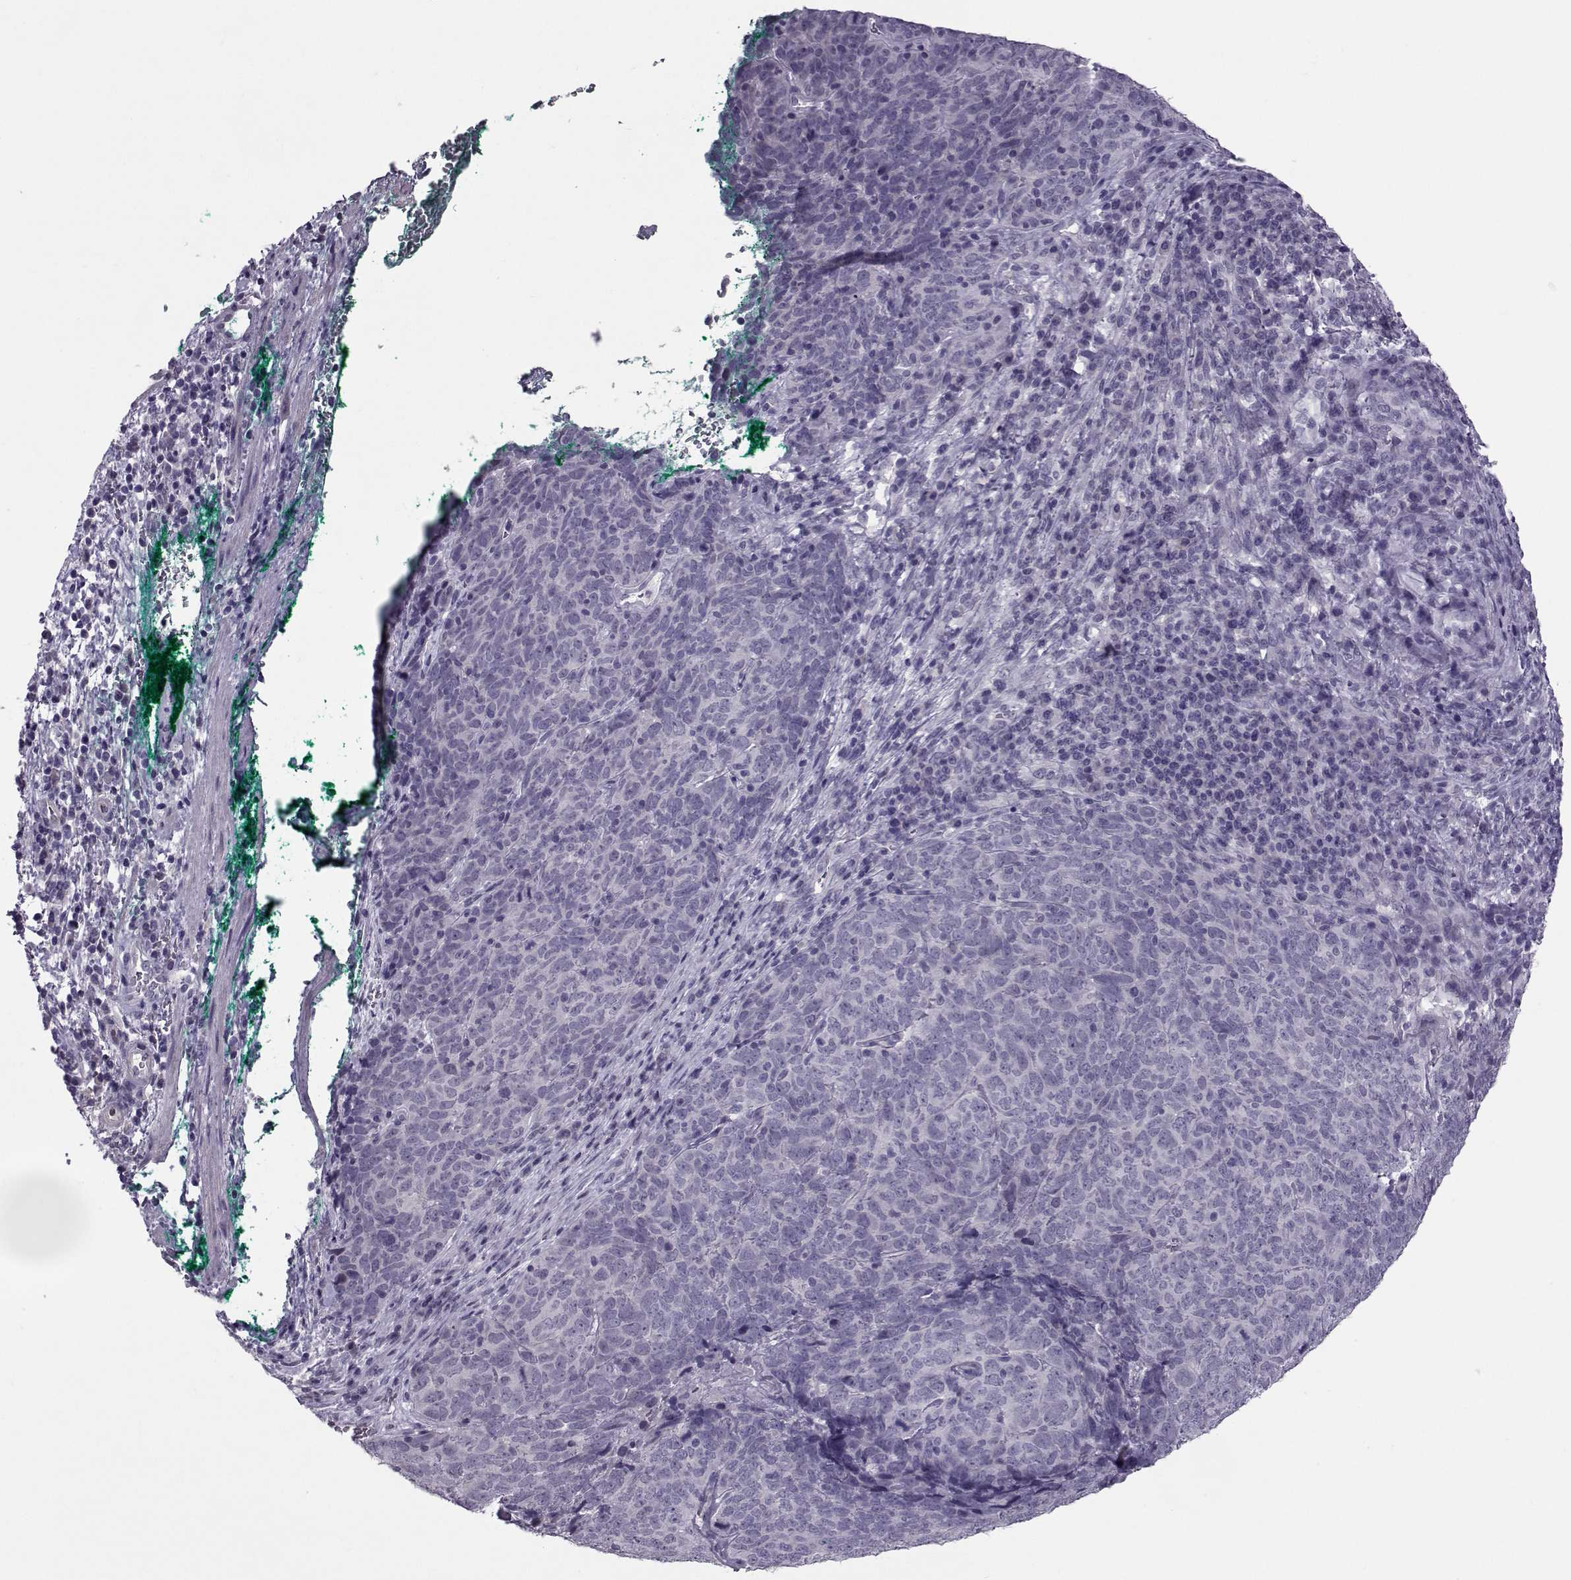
{"staining": {"intensity": "negative", "quantity": "none", "location": "none"}, "tissue": "skin cancer", "cell_type": "Tumor cells", "image_type": "cancer", "snomed": [{"axis": "morphology", "description": "Squamous cell carcinoma, NOS"}, {"axis": "topography", "description": "Skin"}, {"axis": "topography", "description": "Anal"}], "caption": "Histopathology image shows no significant protein positivity in tumor cells of skin cancer. The staining was performed using DAB to visualize the protein expression in brown, while the nuclei were stained in blue with hematoxylin (Magnification: 20x).", "gene": "ASRGL1", "patient": {"sex": "female", "age": 51}}